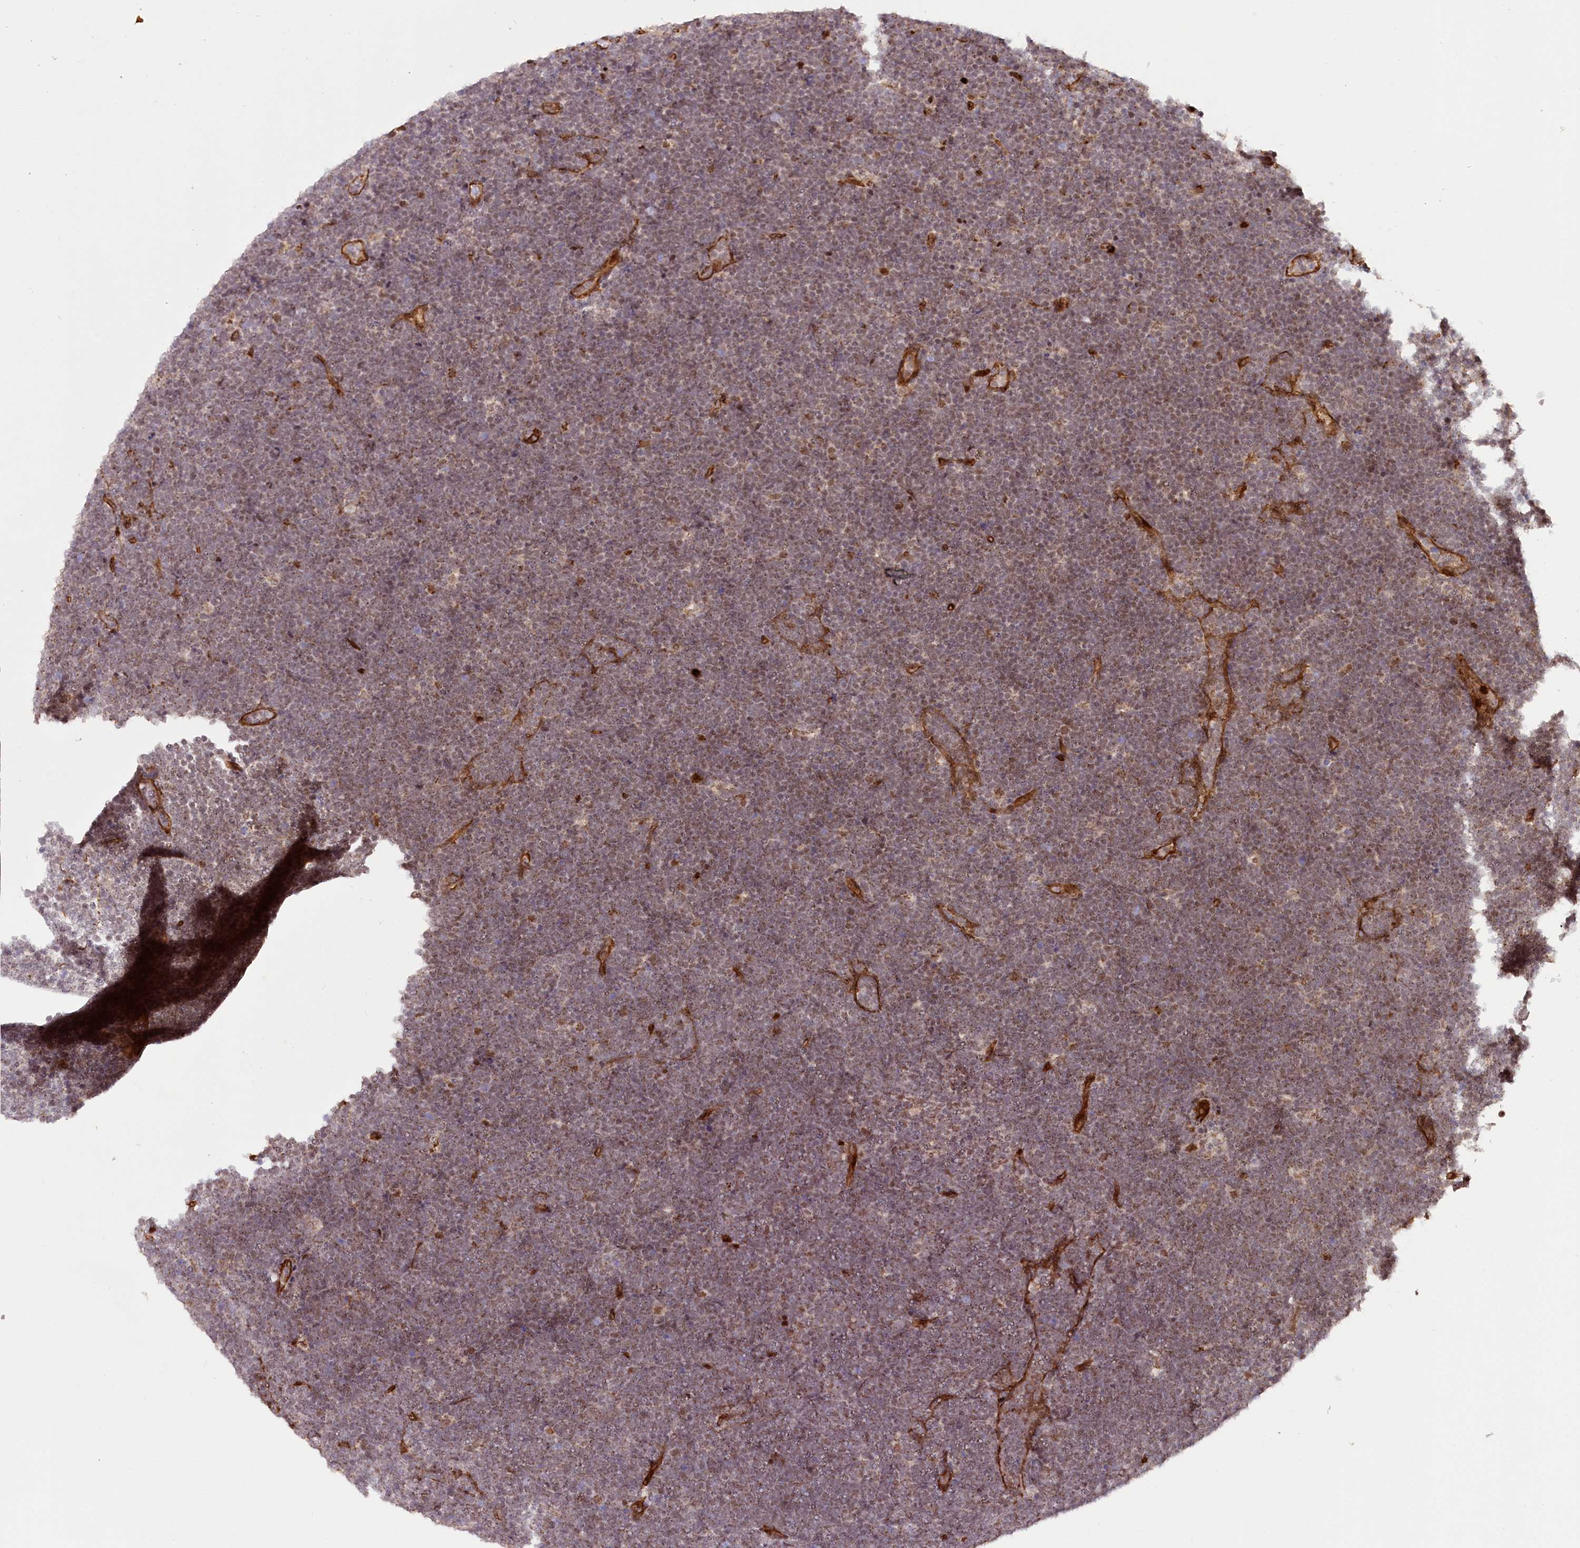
{"staining": {"intensity": "weak", "quantity": ">75%", "location": "cytoplasmic/membranous,nuclear"}, "tissue": "lymphoma", "cell_type": "Tumor cells", "image_type": "cancer", "snomed": [{"axis": "morphology", "description": "Malignant lymphoma, non-Hodgkin's type, High grade"}, {"axis": "topography", "description": "Lymph node"}], "caption": "Protein staining exhibits weak cytoplasmic/membranous and nuclear staining in about >75% of tumor cells in high-grade malignant lymphoma, non-Hodgkin's type.", "gene": "COPG1", "patient": {"sex": "male", "age": 13}}